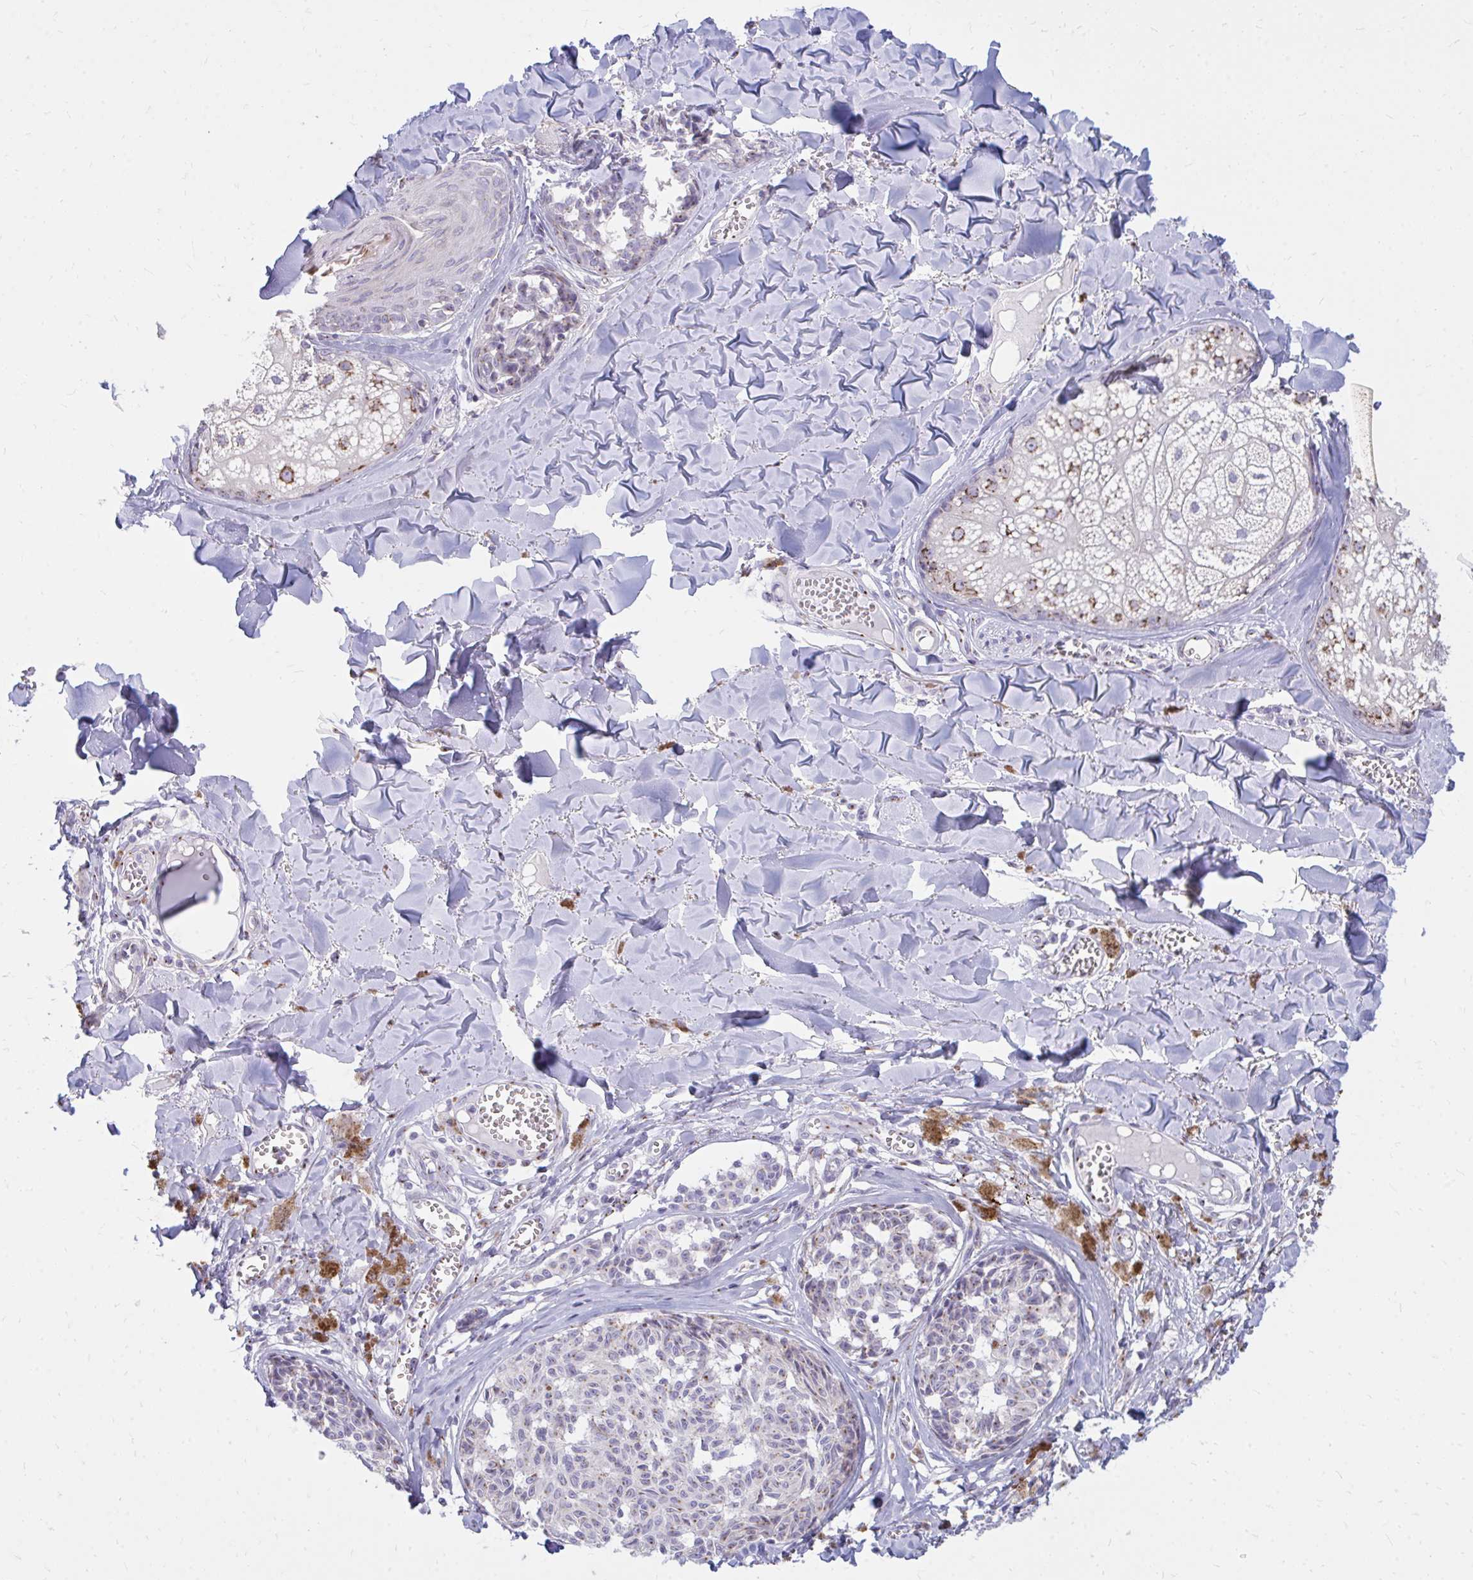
{"staining": {"intensity": "negative", "quantity": "none", "location": "none"}, "tissue": "melanoma", "cell_type": "Tumor cells", "image_type": "cancer", "snomed": [{"axis": "morphology", "description": "Malignant melanoma, NOS"}, {"axis": "topography", "description": "Skin"}], "caption": "Immunohistochemistry (IHC) photomicrograph of neoplastic tissue: human melanoma stained with DAB shows no significant protein expression in tumor cells. (Brightfield microscopy of DAB immunohistochemistry at high magnification).", "gene": "RAB6B", "patient": {"sex": "female", "age": 43}}